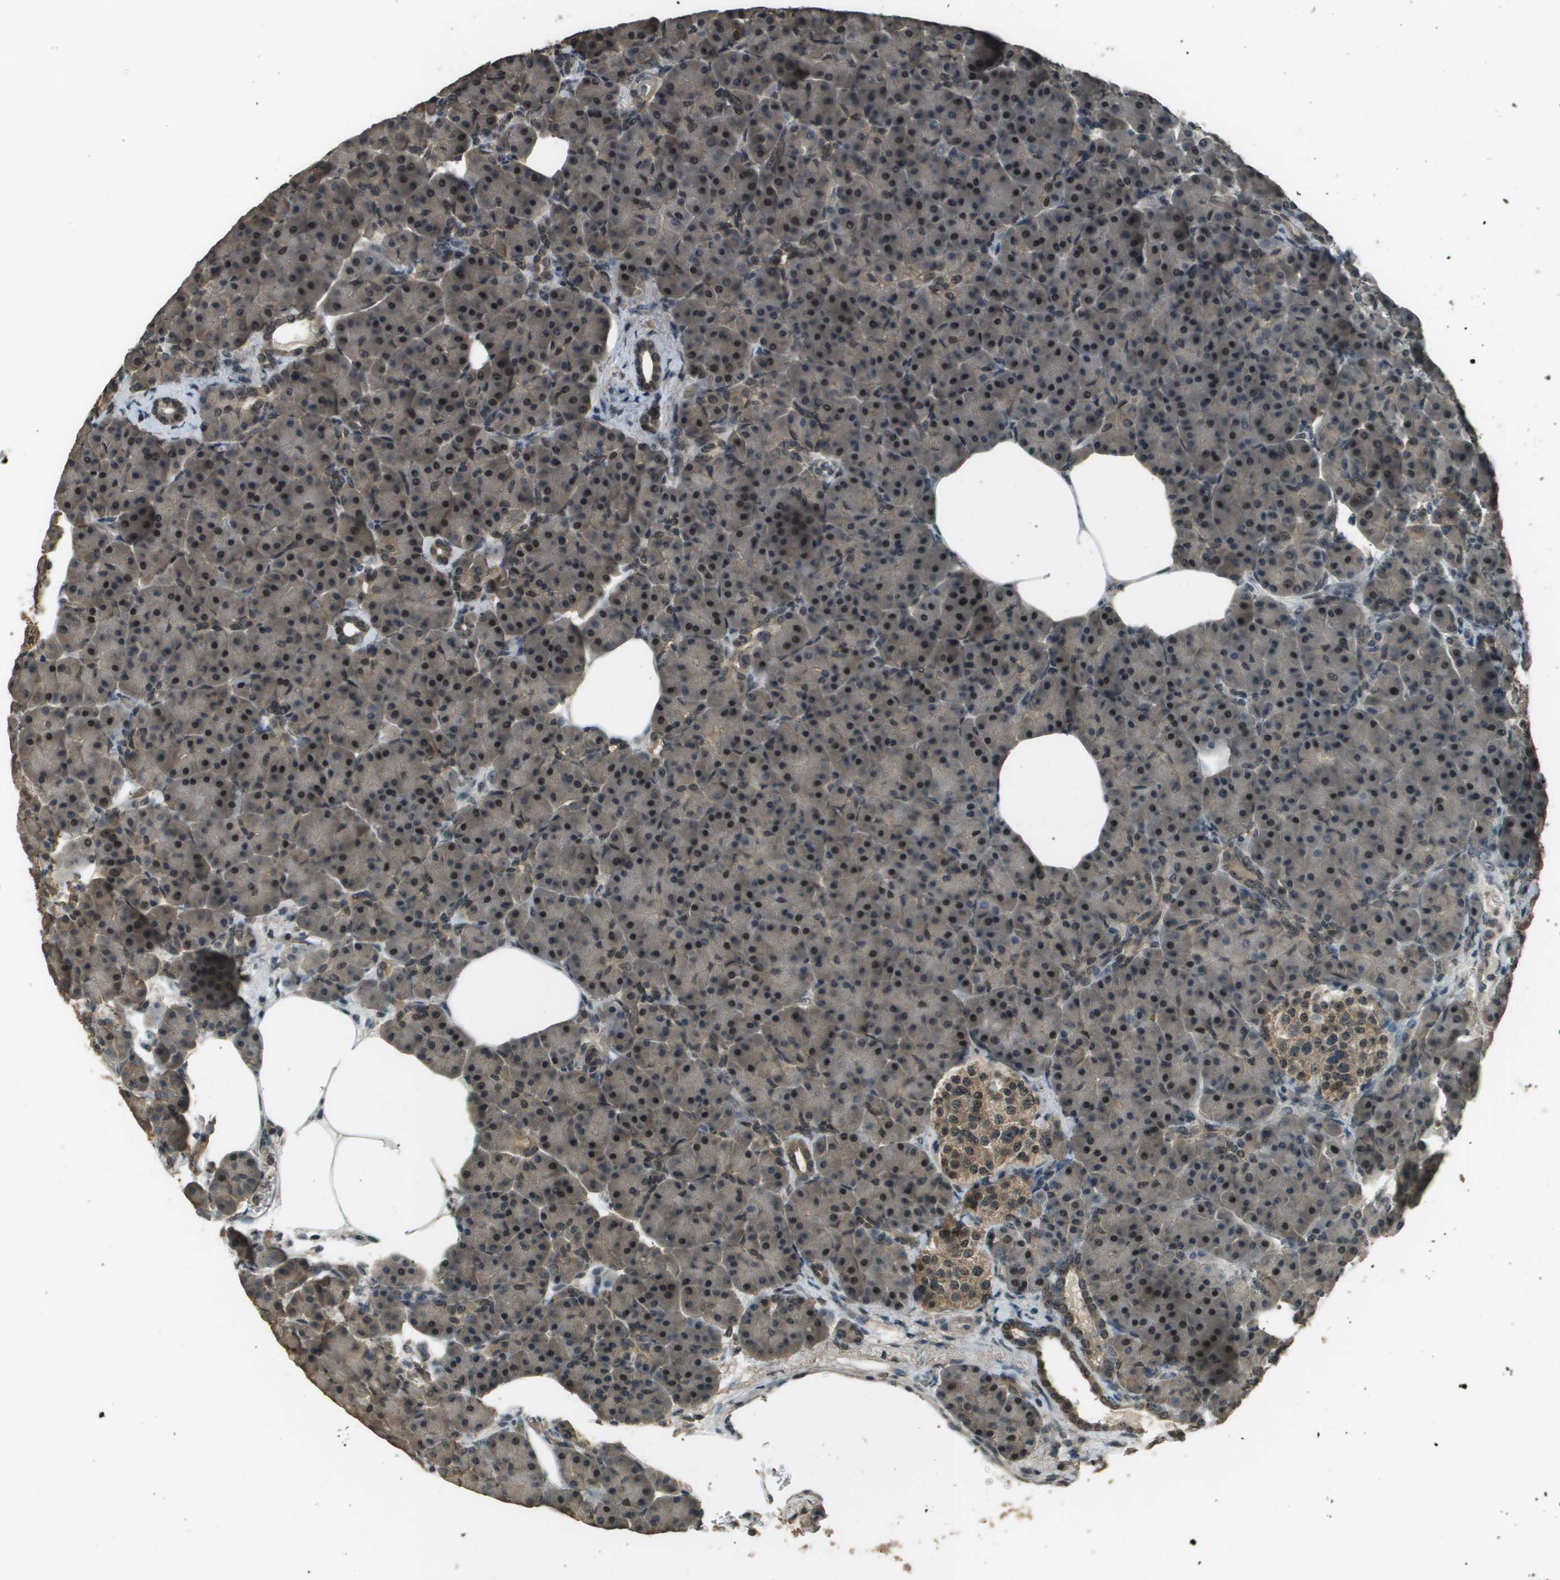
{"staining": {"intensity": "weak", "quantity": ">75%", "location": "cytoplasmic/membranous"}, "tissue": "pancreas", "cell_type": "Exocrine glandular cells", "image_type": "normal", "snomed": [{"axis": "morphology", "description": "Normal tissue, NOS"}, {"axis": "topography", "description": "Pancreas"}], "caption": "The histopathology image shows immunohistochemical staining of normal pancreas. There is weak cytoplasmic/membranous expression is appreciated in about >75% of exocrine glandular cells. (Brightfield microscopy of DAB IHC at high magnification).", "gene": "SDC3", "patient": {"sex": "female", "age": 70}}